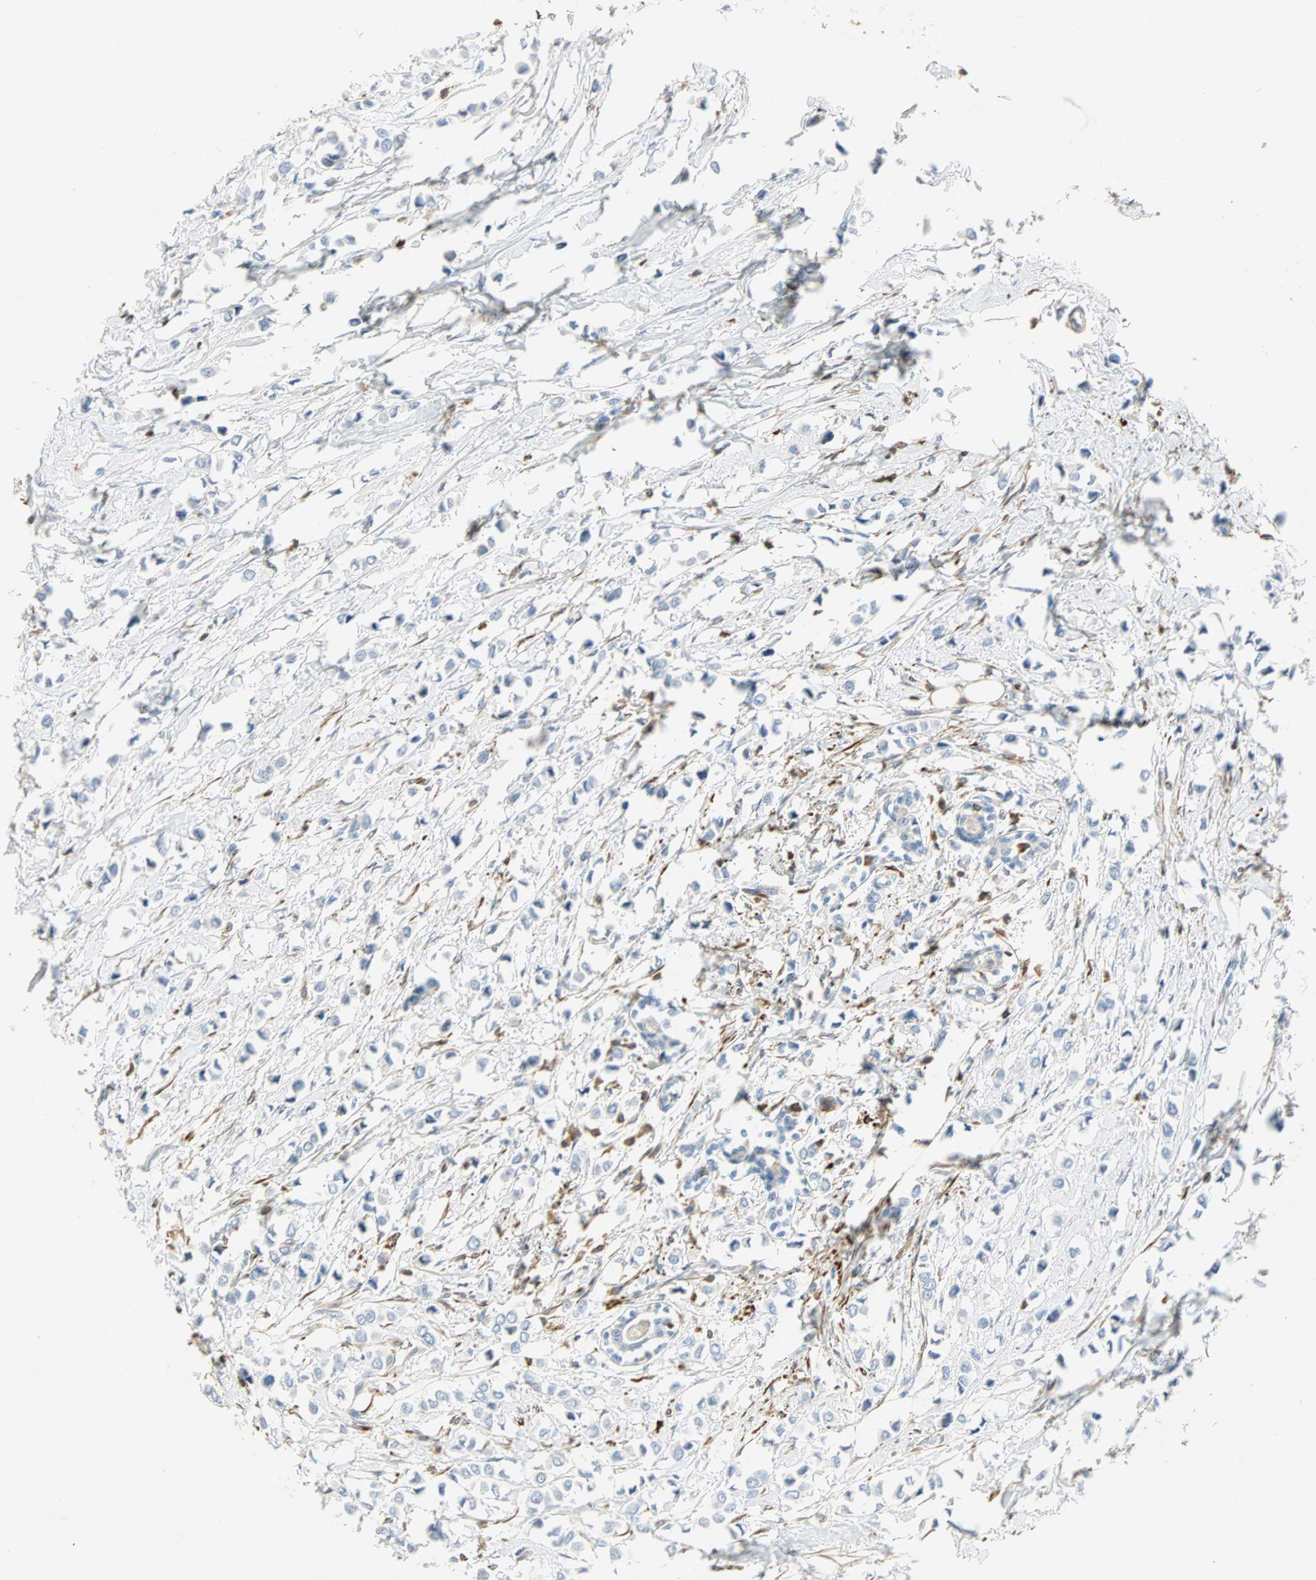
{"staining": {"intensity": "negative", "quantity": "none", "location": "none"}, "tissue": "breast cancer", "cell_type": "Tumor cells", "image_type": "cancer", "snomed": [{"axis": "morphology", "description": "Lobular carcinoma"}, {"axis": "topography", "description": "Breast"}], "caption": "Human breast cancer stained for a protein using immunohistochemistry displays no positivity in tumor cells.", "gene": "FMNL1", "patient": {"sex": "female", "age": 51}}